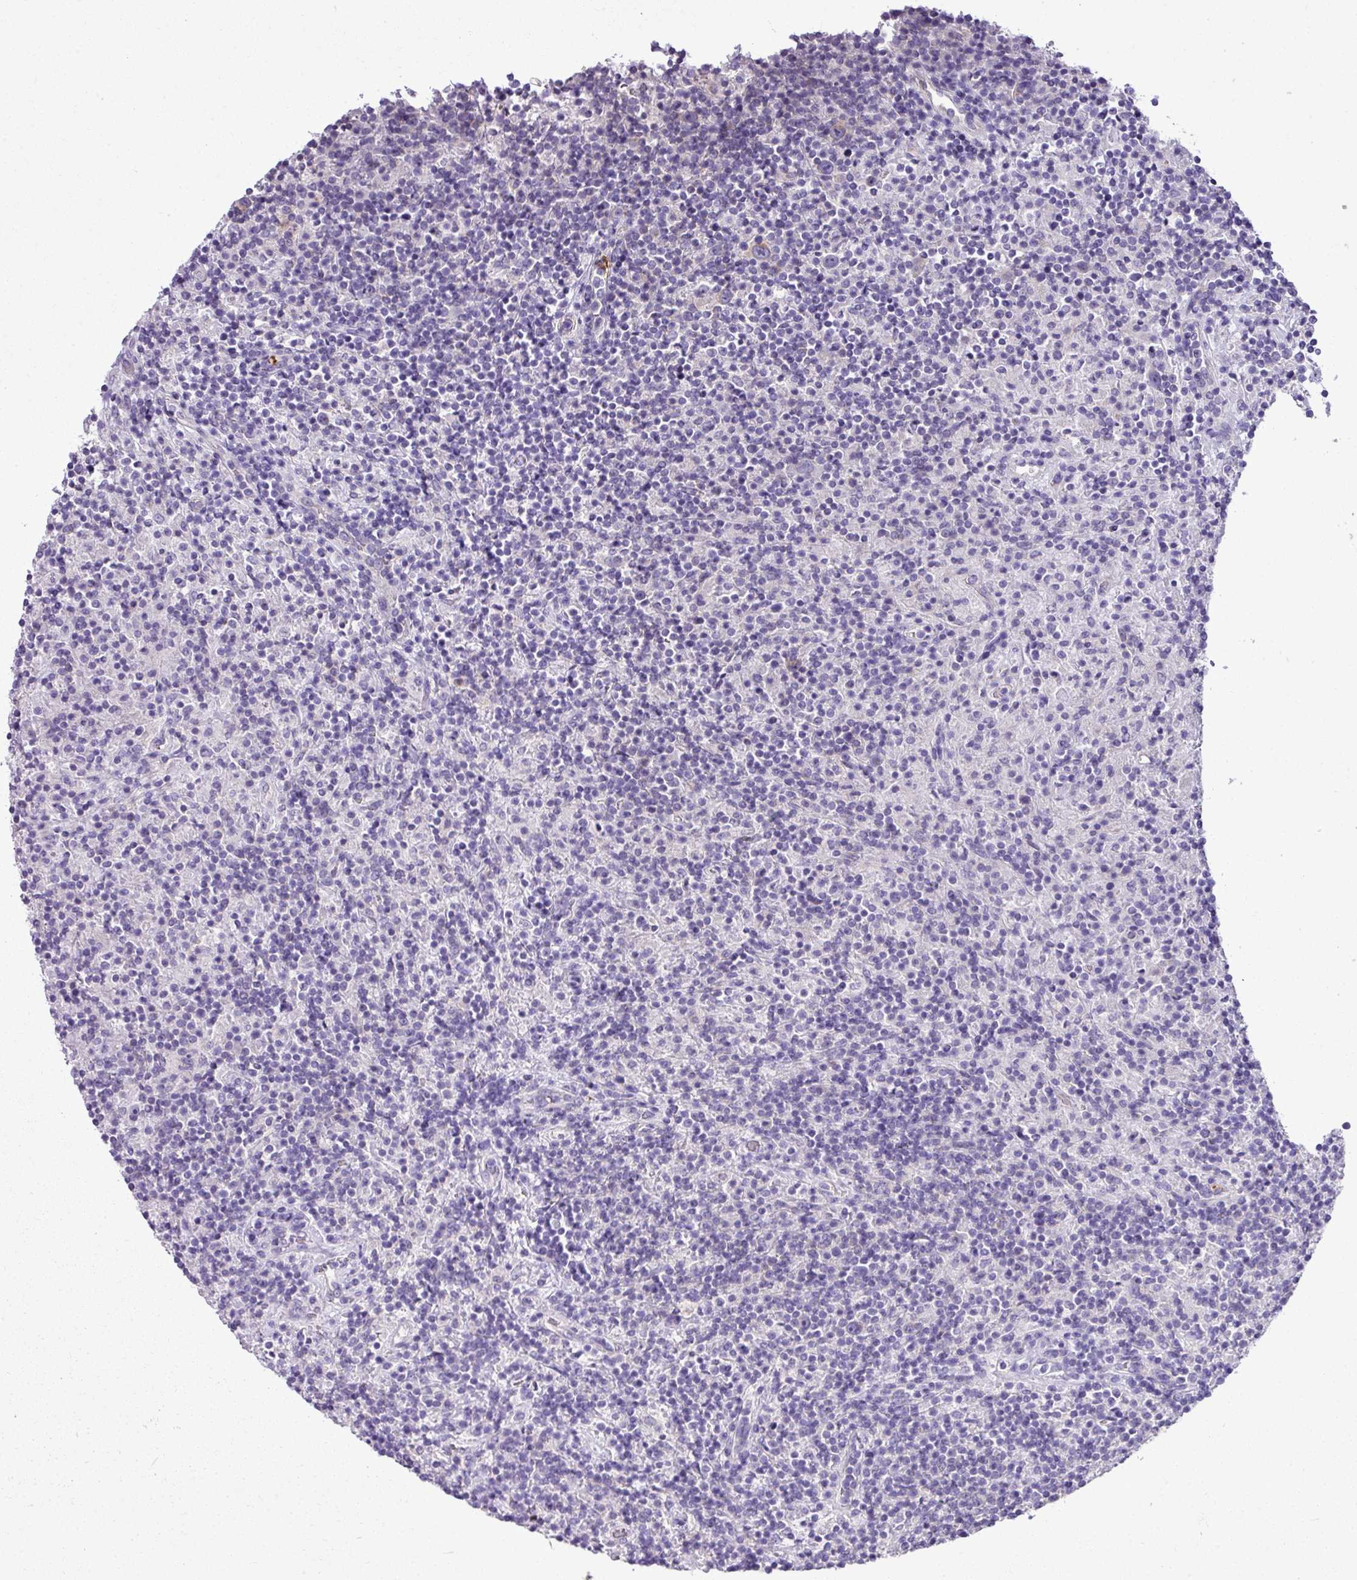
{"staining": {"intensity": "negative", "quantity": "none", "location": "none"}, "tissue": "lymphoma", "cell_type": "Tumor cells", "image_type": "cancer", "snomed": [{"axis": "morphology", "description": "Hodgkin's disease, NOS"}, {"axis": "topography", "description": "Lymph node"}], "caption": "High magnification brightfield microscopy of lymphoma stained with DAB (brown) and counterstained with hematoxylin (blue): tumor cells show no significant positivity.", "gene": "ZSCAN5A", "patient": {"sex": "male", "age": 70}}